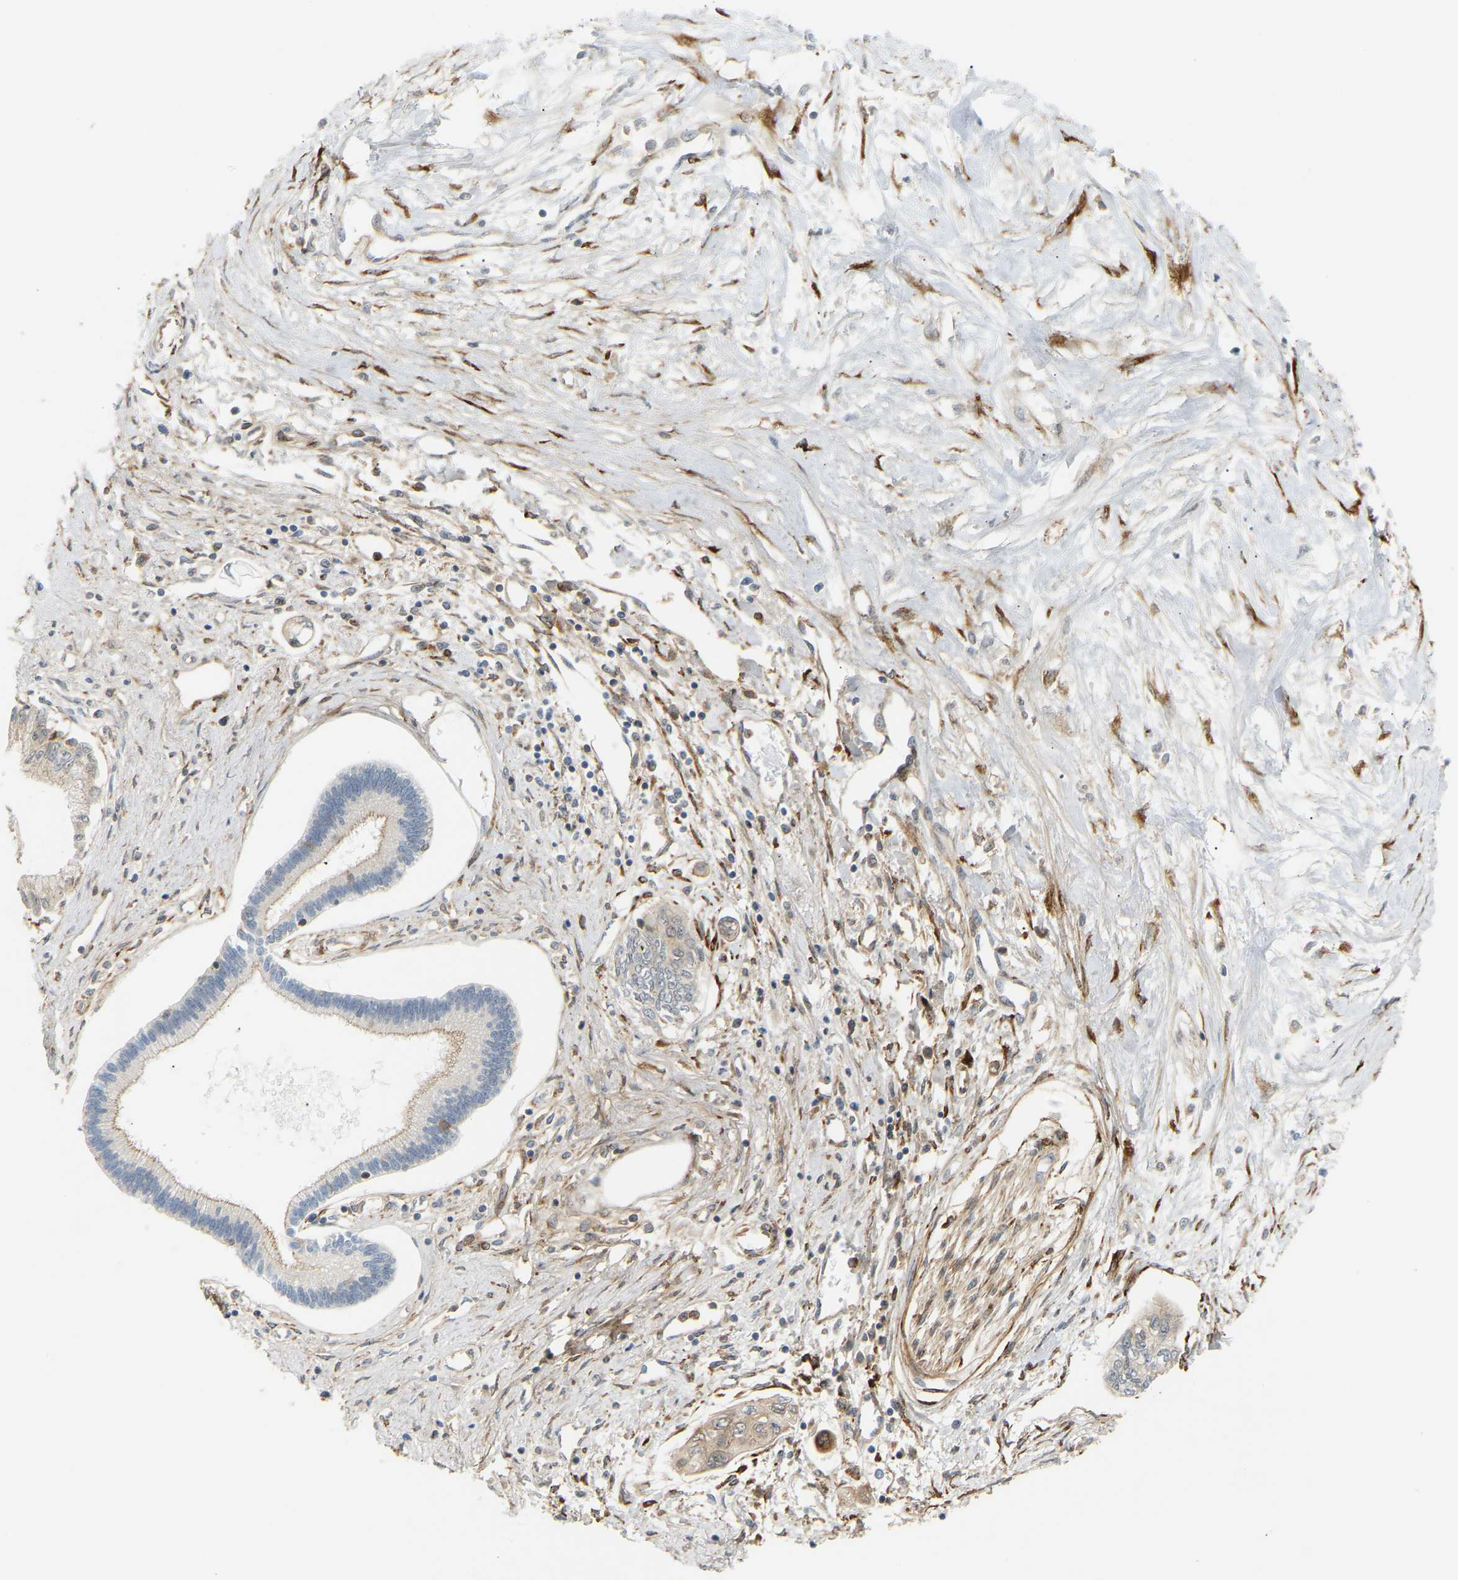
{"staining": {"intensity": "negative", "quantity": "none", "location": "none"}, "tissue": "pancreatic cancer", "cell_type": "Tumor cells", "image_type": "cancer", "snomed": [{"axis": "morphology", "description": "Adenocarcinoma, NOS"}, {"axis": "topography", "description": "Pancreas"}], "caption": "An immunohistochemistry (IHC) photomicrograph of adenocarcinoma (pancreatic) is shown. There is no staining in tumor cells of adenocarcinoma (pancreatic).", "gene": "PLCG2", "patient": {"sex": "female", "age": 77}}